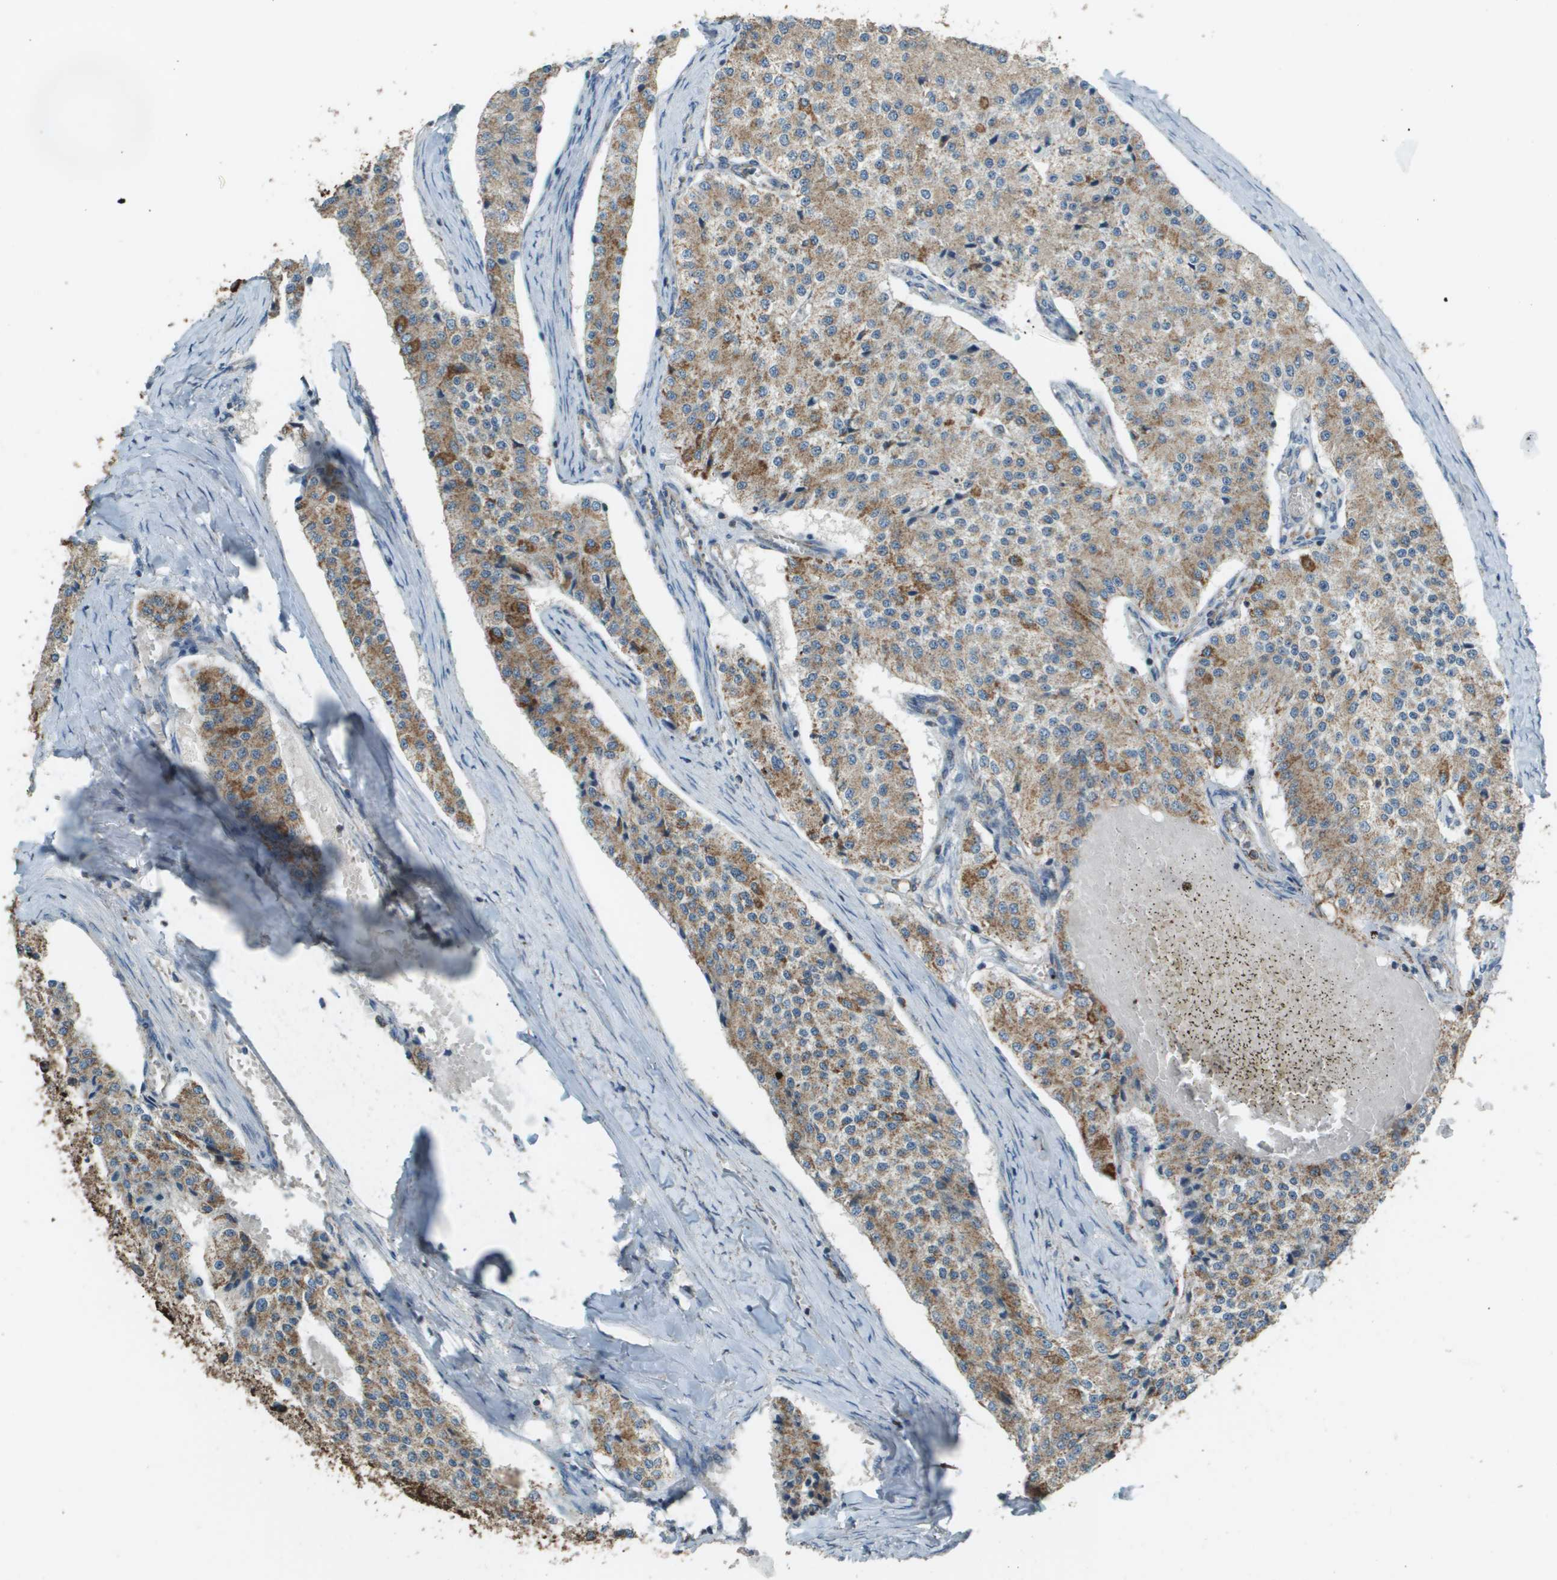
{"staining": {"intensity": "moderate", "quantity": ">75%", "location": "cytoplasmic/membranous"}, "tissue": "carcinoid", "cell_type": "Tumor cells", "image_type": "cancer", "snomed": [{"axis": "morphology", "description": "Carcinoid, malignant, NOS"}, {"axis": "topography", "description": "Colon"}], "caption": "Malignant carcinoid stained with a brown dye shows moderate cytoplasmic/membranous positive staining in about >75% of tumor cells.", "gene": "FH", "patient": {"sex": "female", "age": 52}}